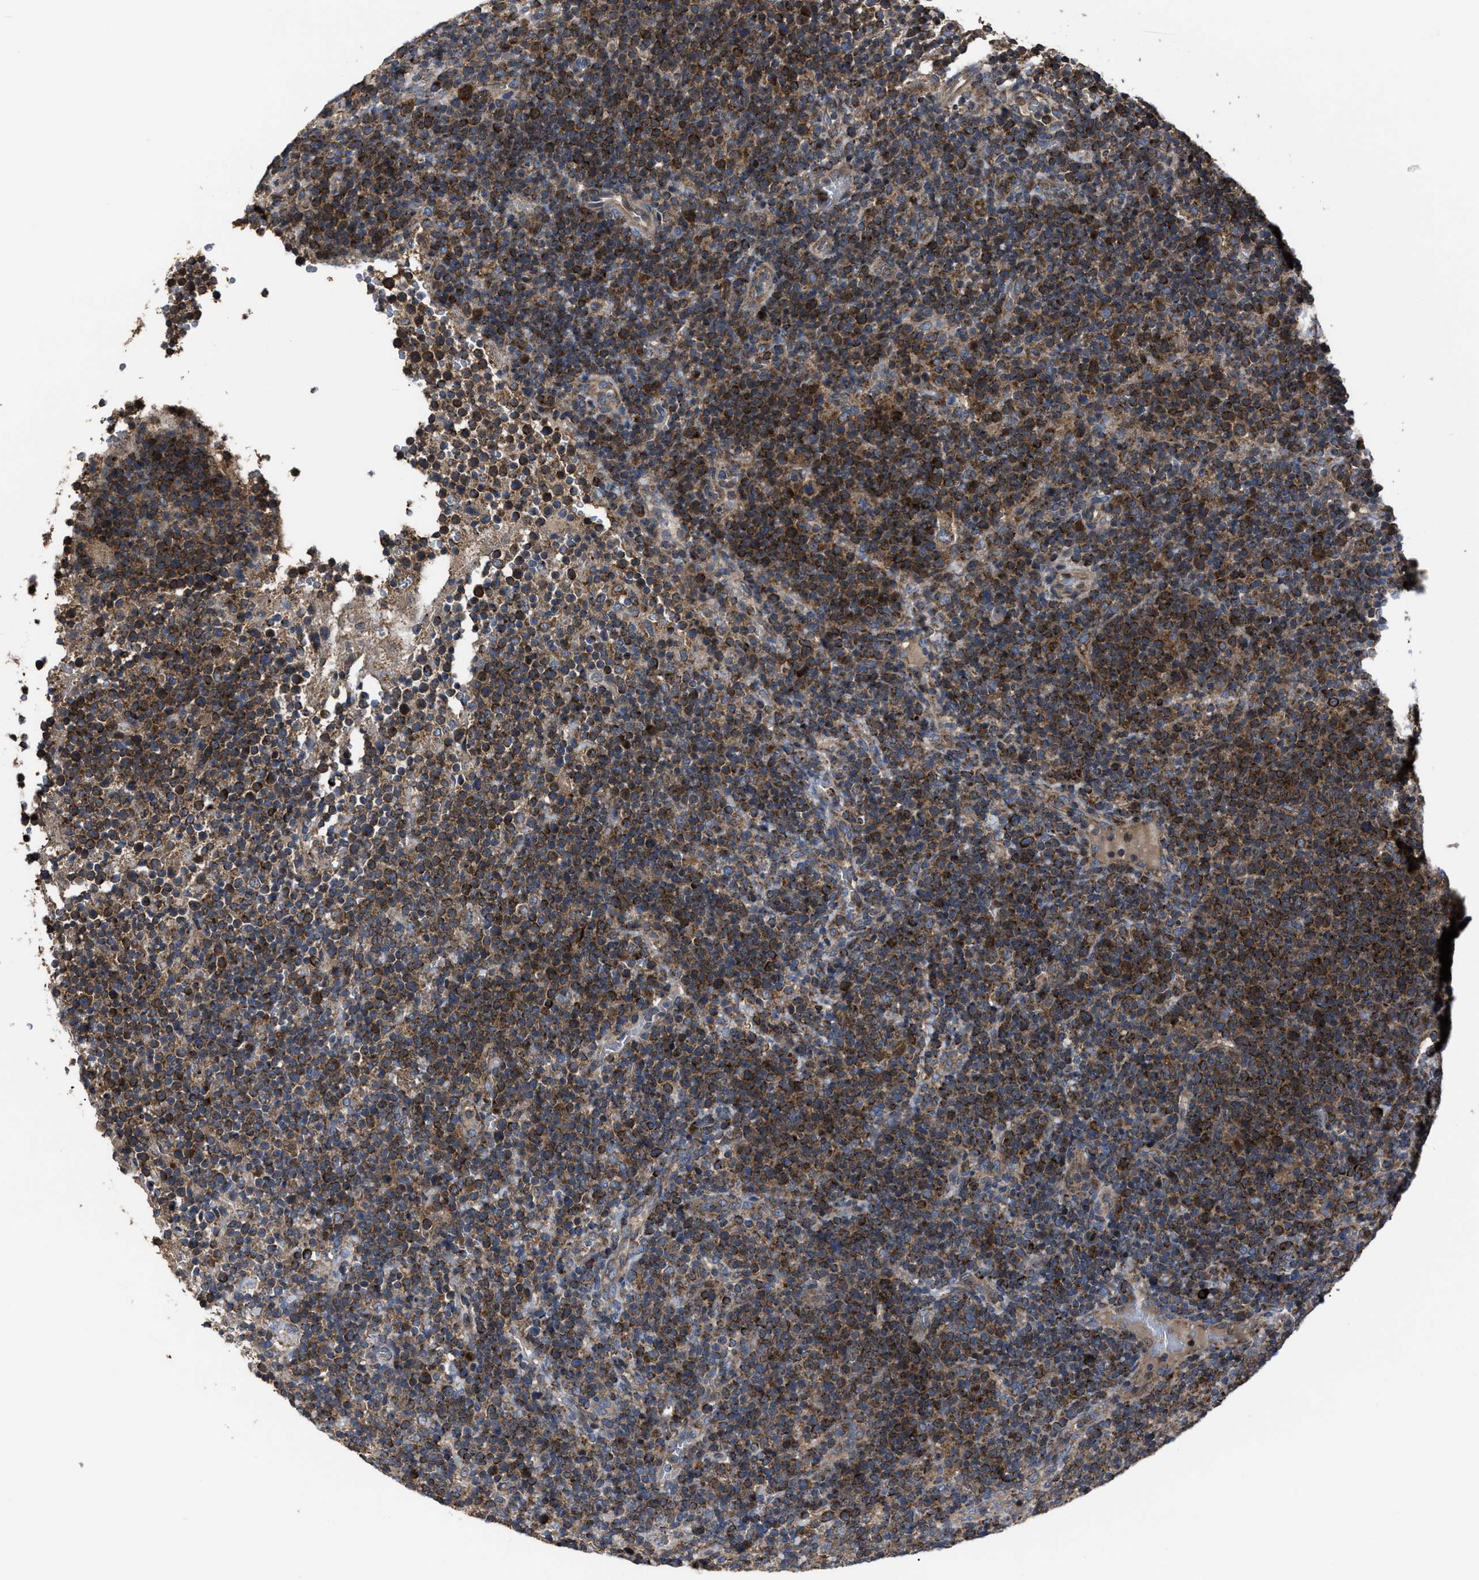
{"staining": {"intensity": "strong", "quantity": ">75%", "location": "cytoplasmic/membranous"}, "tissue": "lymphoma", "cell_type": "Tumor cells", "image_type": "cancer", "snomed": [{"axis": "morphology", "description": "Malignant lymphoma, non-Hodgkin's type, High grade"}, {"axis": "topography", "description": "Lymph node"}], "caption": "IHC micrograph of human lymphoma stained for a protein (brown), which displays high levels of strong cytoplasmic/membranous positivity in about >75% of tumor cells.", "gene": "PASK", "patient": {"sex": "male", "age": 61}}